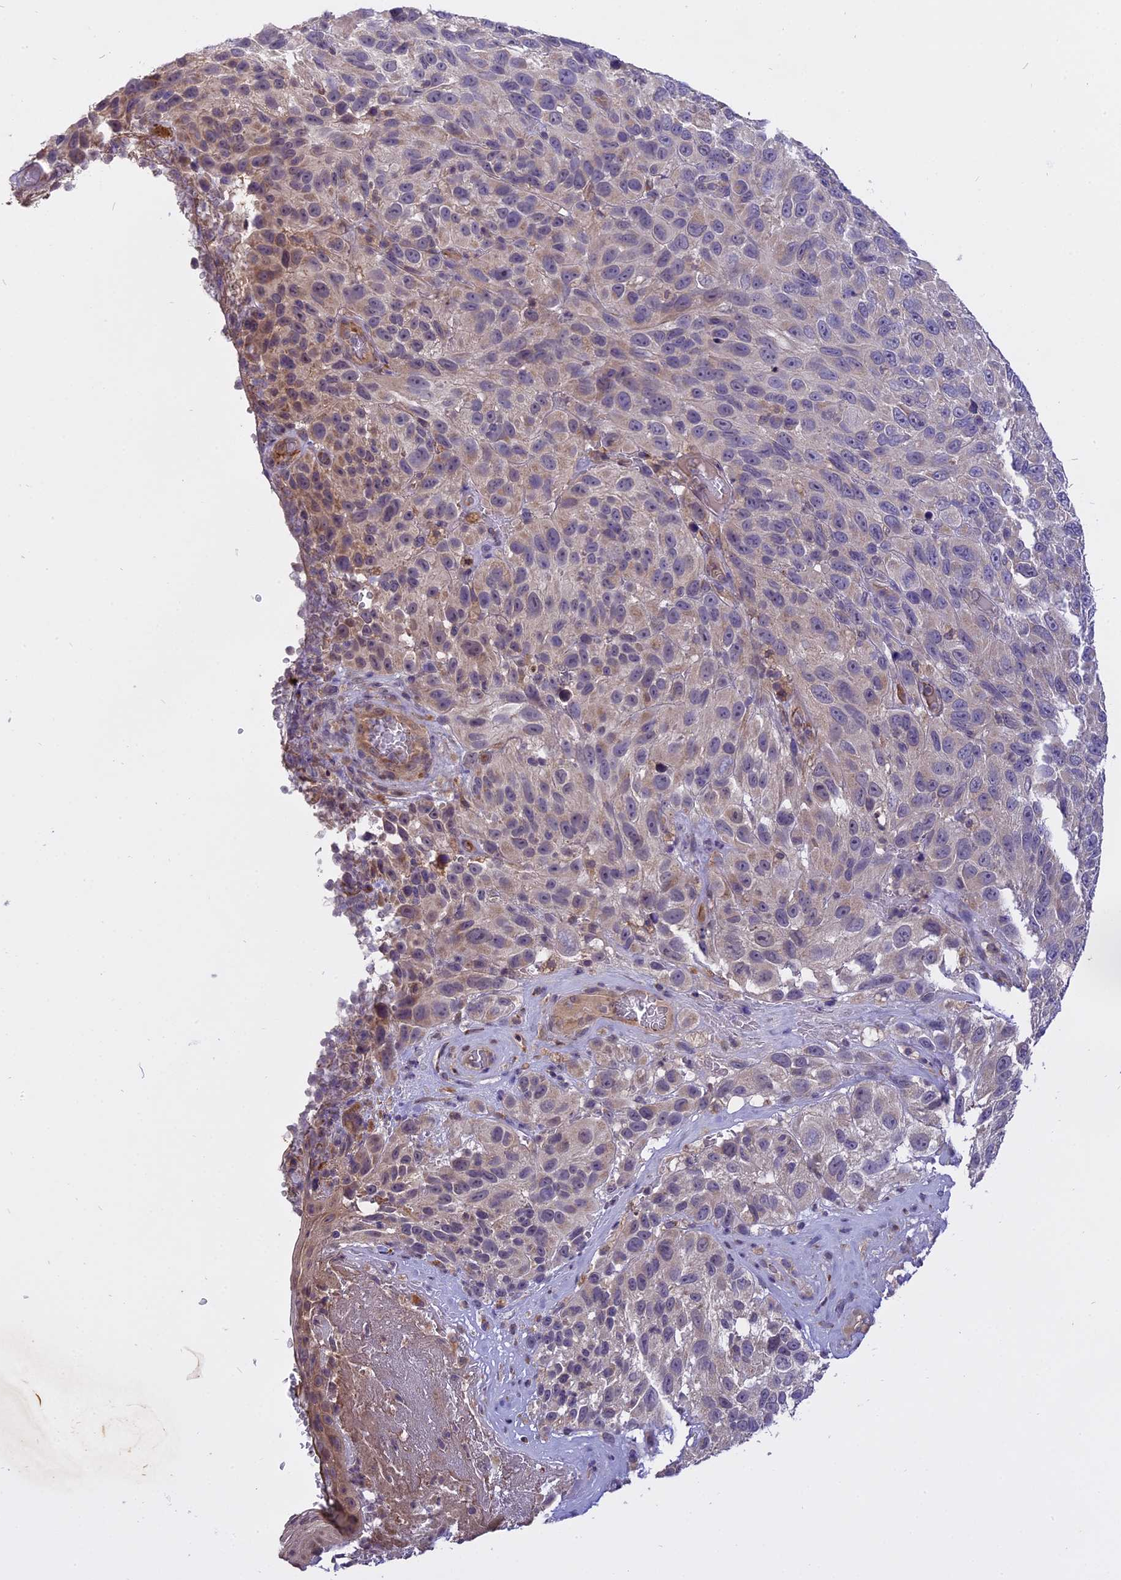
{"staining": {"intensity": "weak", "quantity": "<25%", "location": "cytoplasmic/membranous"}, "tissue": "melanoma", "cell_type": "Tumor cells", "image_type": "cancer", "snomed": [{"axis": "morphology", "description": "Malignant melanoma, NOS"}, {"axis": "topography", "description": "Skin"}], "caption": "The photomicrograph demonstrates no staining of tumor cells in melanoma.", "gene": "MEMO1", "patient": {"sex": "female", "age": 96}}